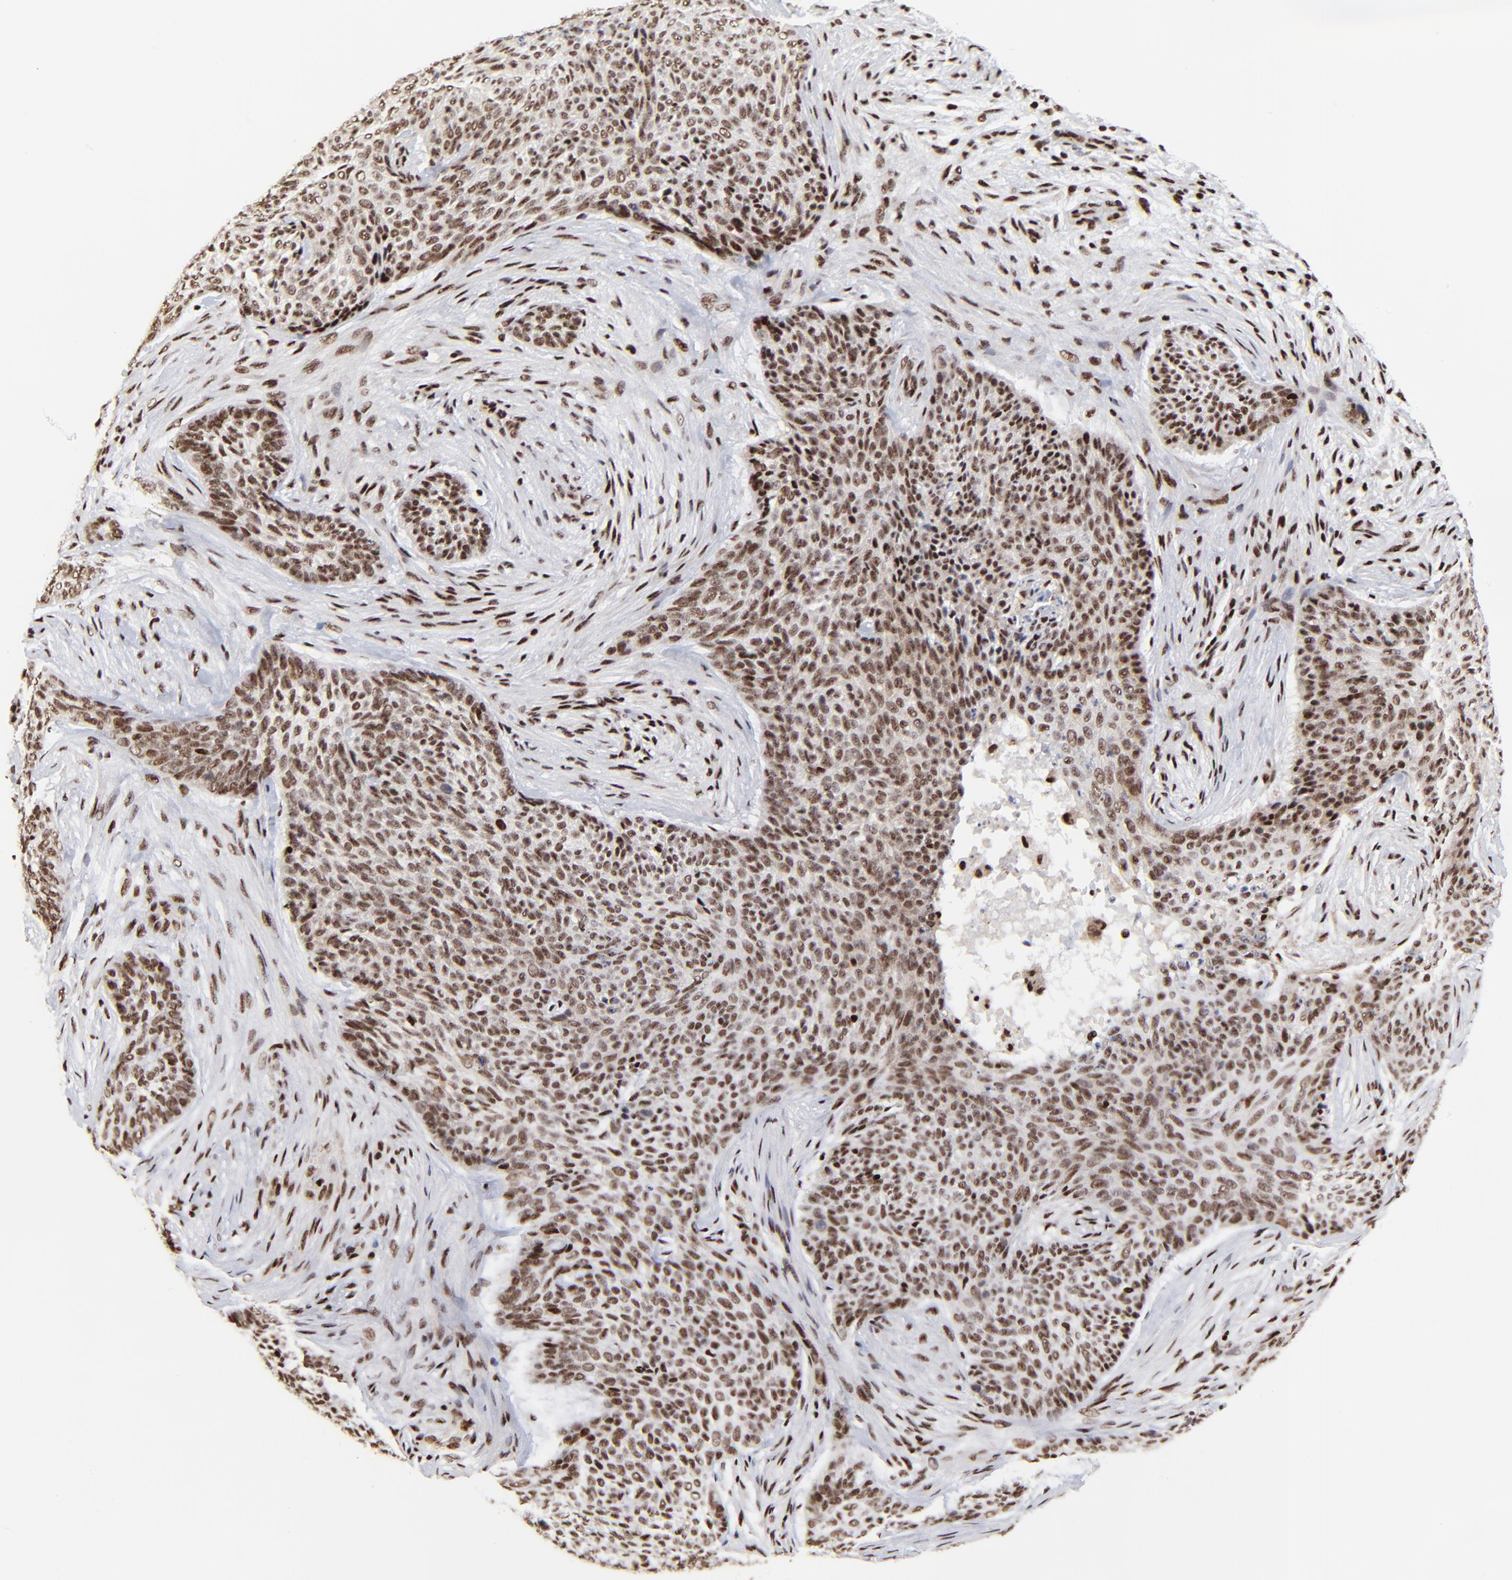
{"staining": {"intensity": "moderate", "quantity": ">75%", "location": "nuclear"}, "tissue": "skin cancer", "cell_type": "Tumor cells", "image_type": "cancer", "snomed": [{"axis": "morphology", "description": "Basal cell carcinoma"}, {"axis": "topography", "description": "Skin"}], "caption": "Basal cell carcinoma (skin) stained for a protein exhibits moderate nuclear positivity in tumor cells.", "gene": "RBM22", "patient": {"sex": "male", "age": 91}}